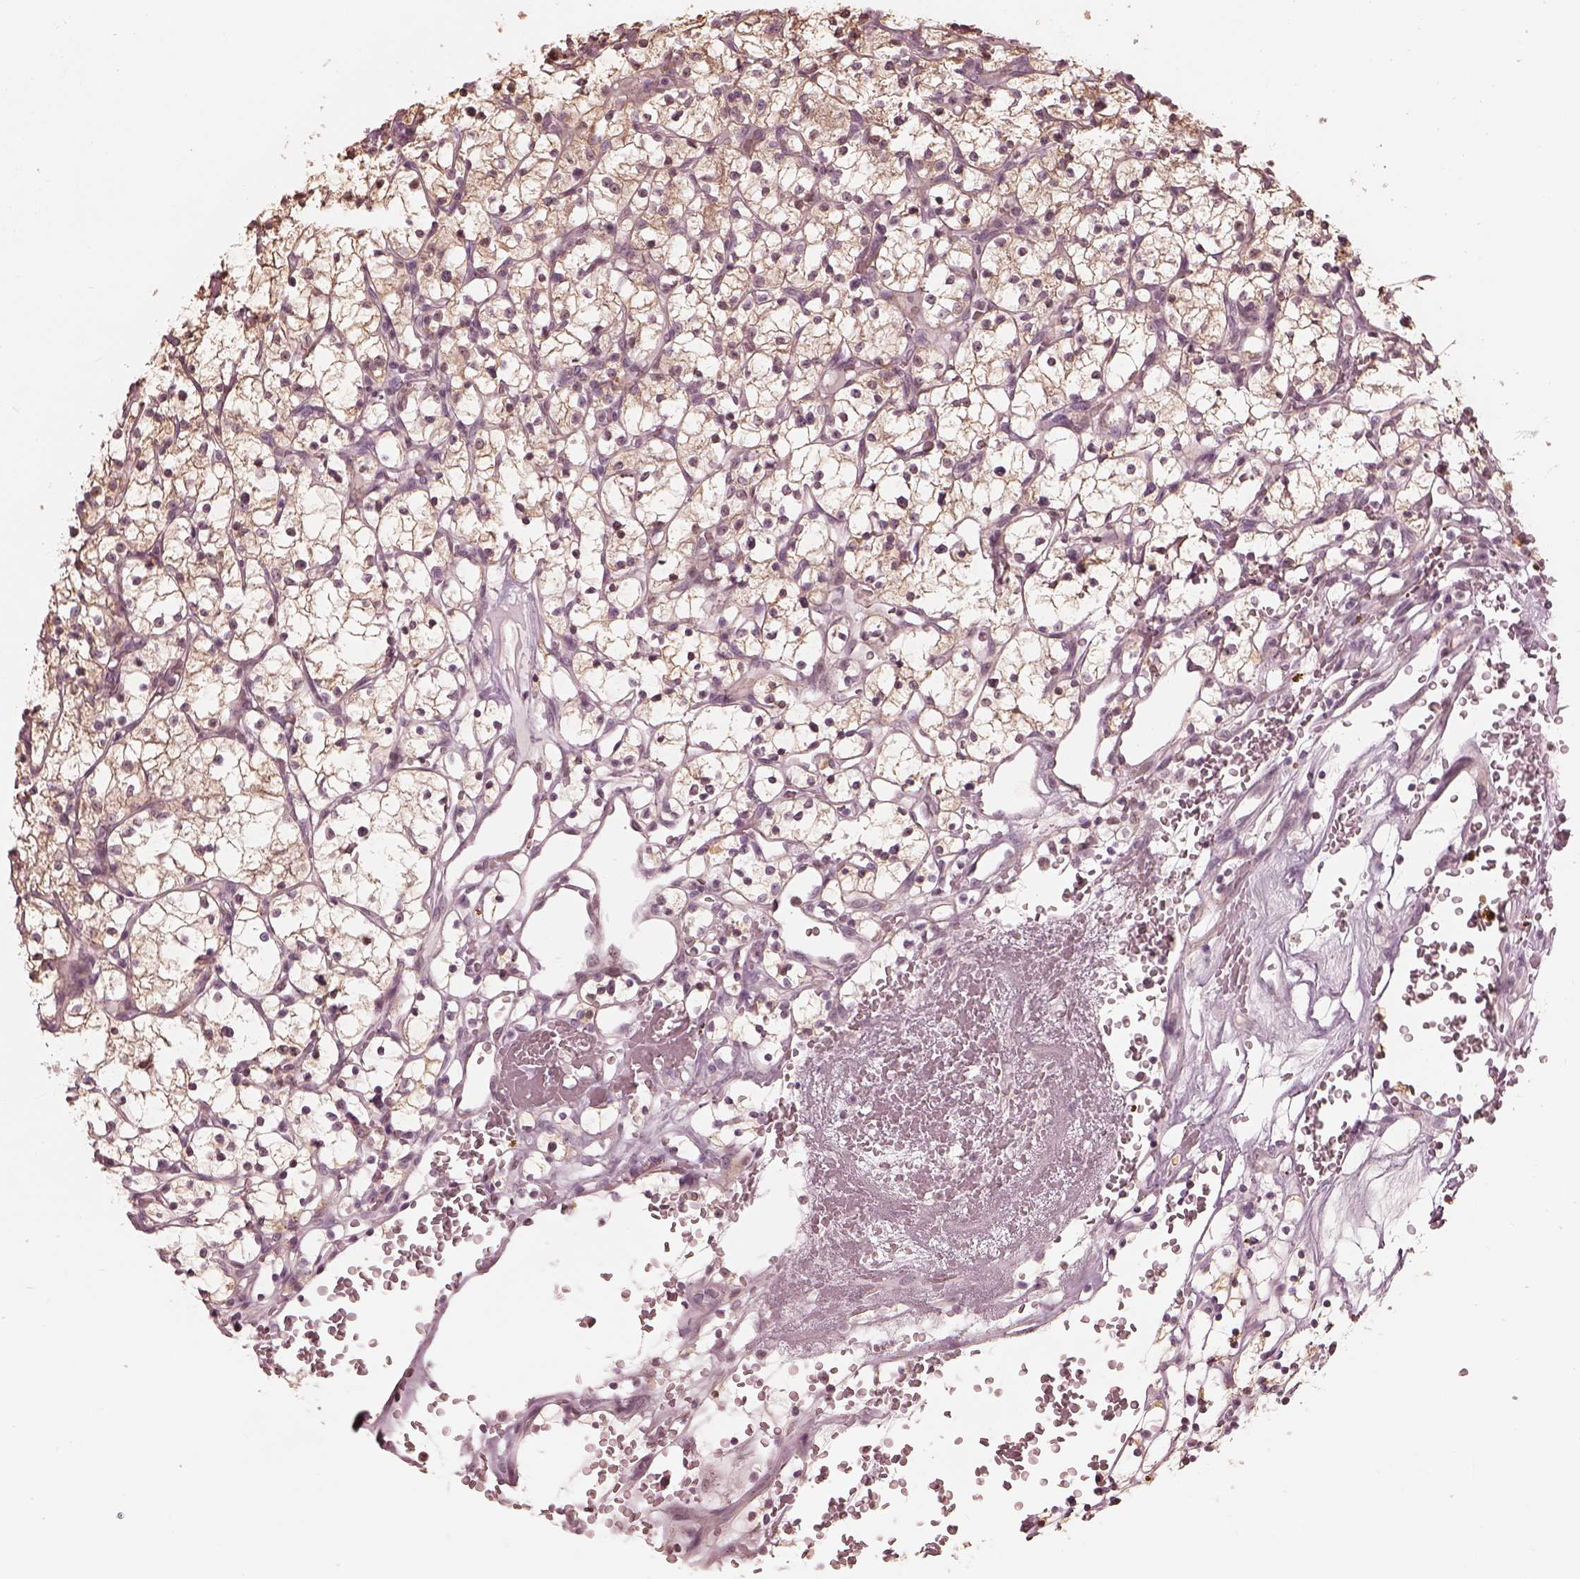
{"staining": {"intensity": "weak", "quantity": ">75%", "location": "cytoplasmic/membranous"}, "tissue": "renal cancer", "cell_type": "Tumor cells", "image_type": "cancer", "snomed": [{"axis": "morphology", "description": "Adenocarcinoma, NOS"}, {"axis": "topography", "description": "Kidney"}], "caption": "About >75% of tumor cells in human renal cancer (adenocarcinoma) demonstrate weak cytoplasmic/membranous protein expression as visualized by brown immunohistochemical staining.", "gene": "IQCG", "patient": {"sex": "female", "age": 64}}